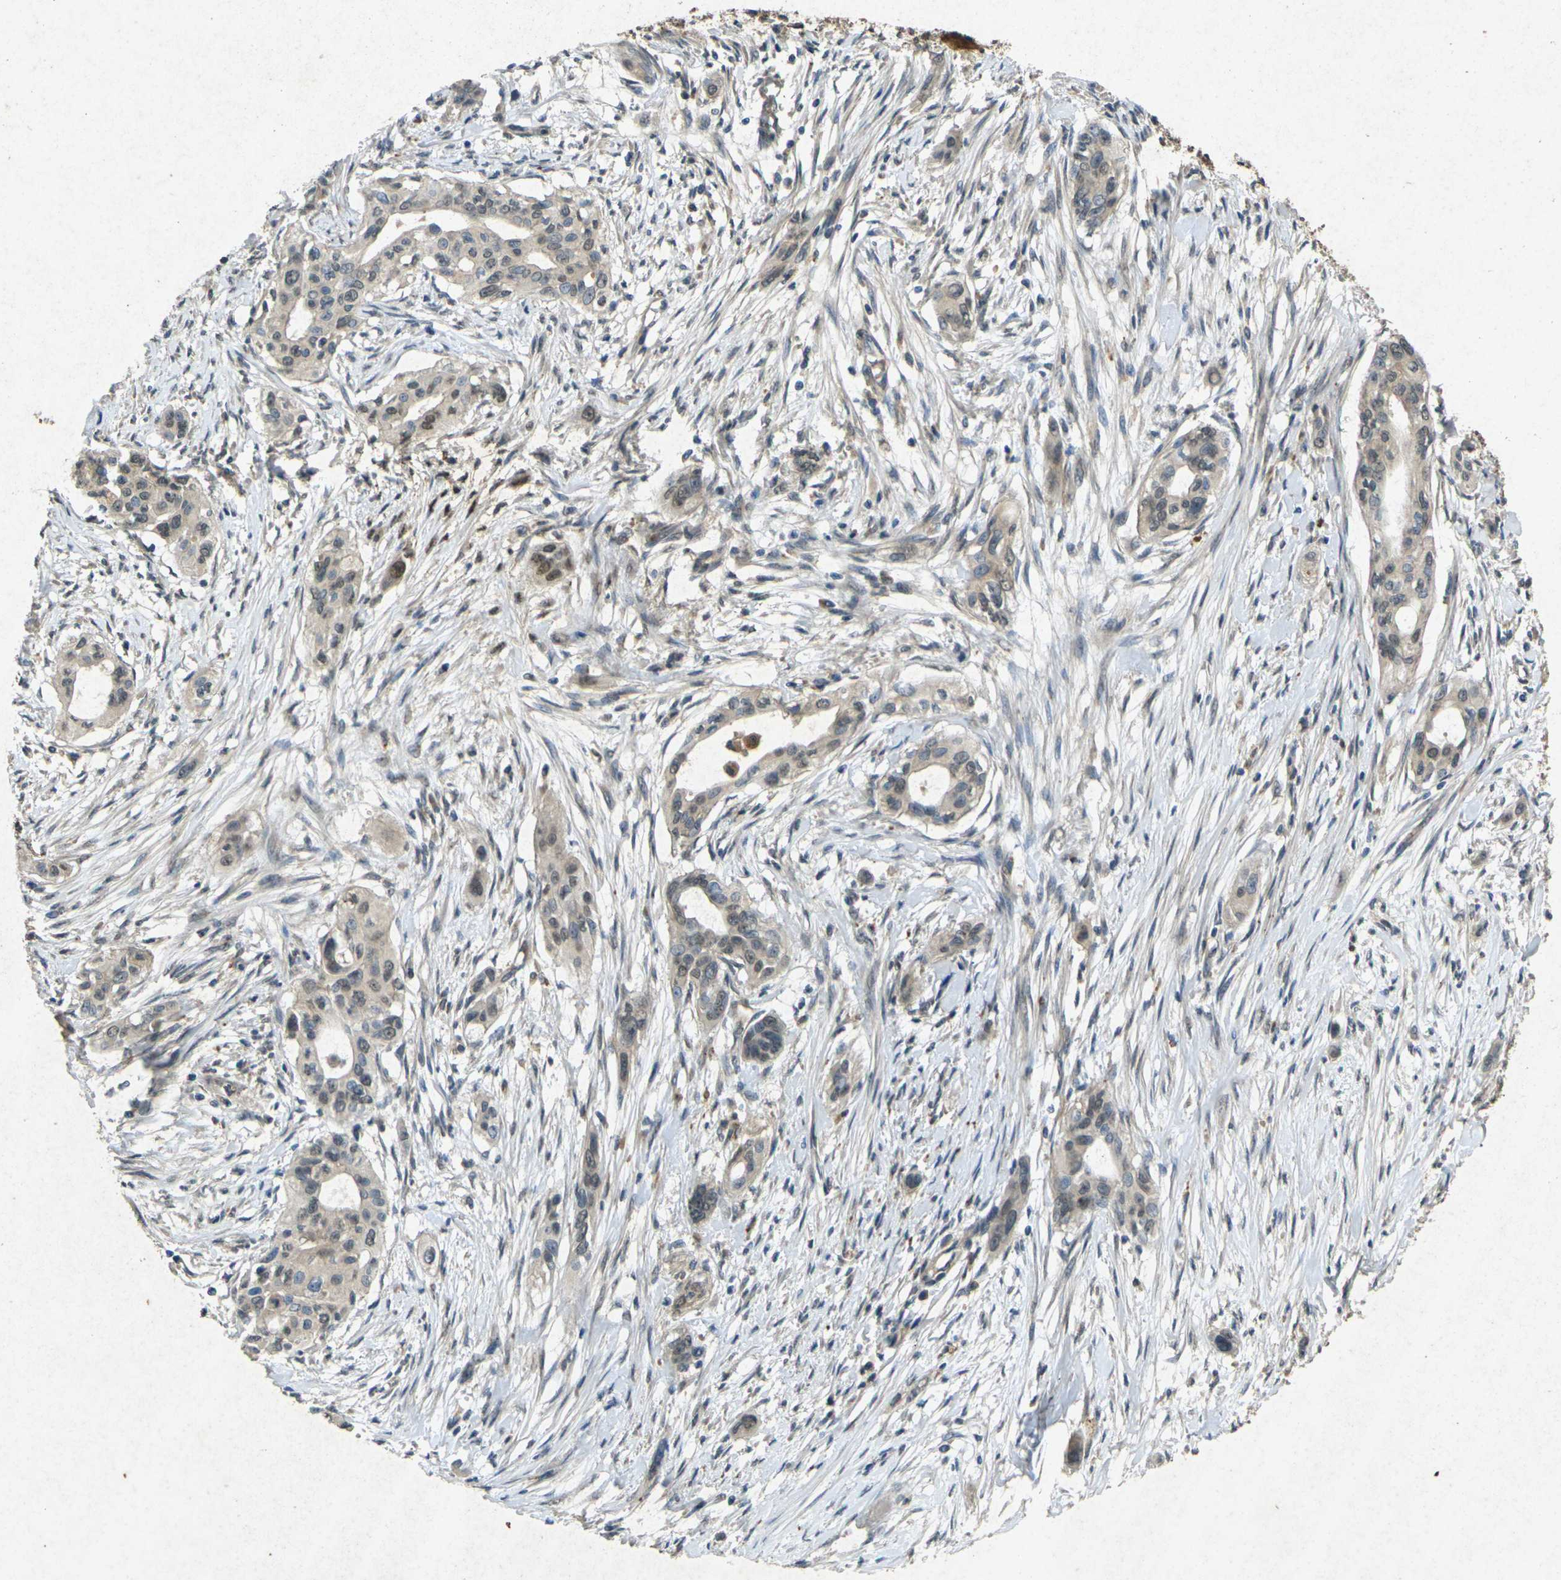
{"staining": {"intensity": "weak", "quantity": ">75%", "location": "cytoplasmic/membranous"}, "tissue": "pancreatic cancer", "cell_type": "Tumor cells", "image_type": "cancer", "snomed": [{"axis": "morphology", "description": "Adenocarcinoma, NOS"}, {"axis": "topography", "description": "Pancreas"}], "caption": "An immunohistochemistry (IHC) photomicrograph of neoplastic tissue is shown. Protein staining in brown highlights weak cytoplasmic/membranous positivity in pancreatic adenocarcinoma within tumor cells. (Brightfield microscopy of DAB IHC at high magnification).", "gene": "RGMA", "patient": {"sex": "female", "age": 60}}